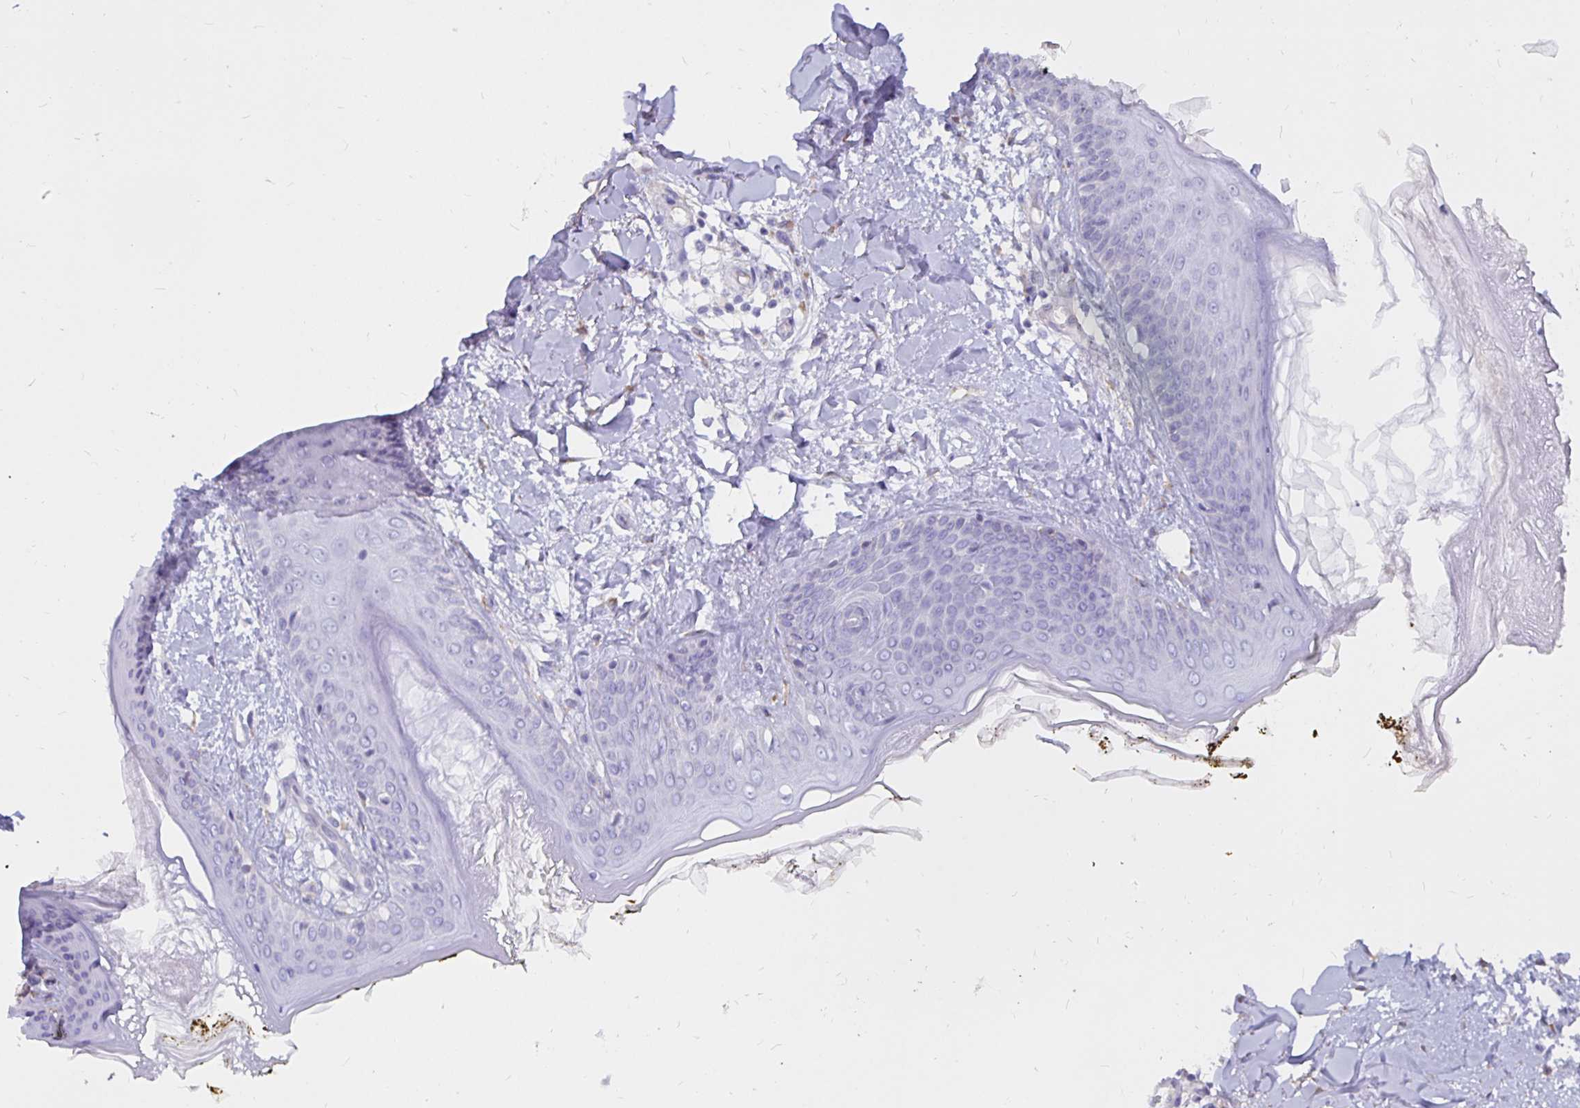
{"staining": {"intensity": "negative", "quantity": "none", "location": "none"}, "tissue": "skin", "cell_type": "Fibroblasts", "image_type": "normal", "snomed": [{"axis": "morphology", "description": "Normal tissue, NOS"}, {"axis": "topography", "description": "Skin"}], "caption": "Immunohistochemical staining of unremarkable human skin reveals no significant positivity in fibroblasts. (Brightfield microscopy of DAB (3,3'-diaminobenzidine) immunohistochemistry at high magnification).", "gene": "DNAI2", "patient": {"sex": "female", "age": 34}}